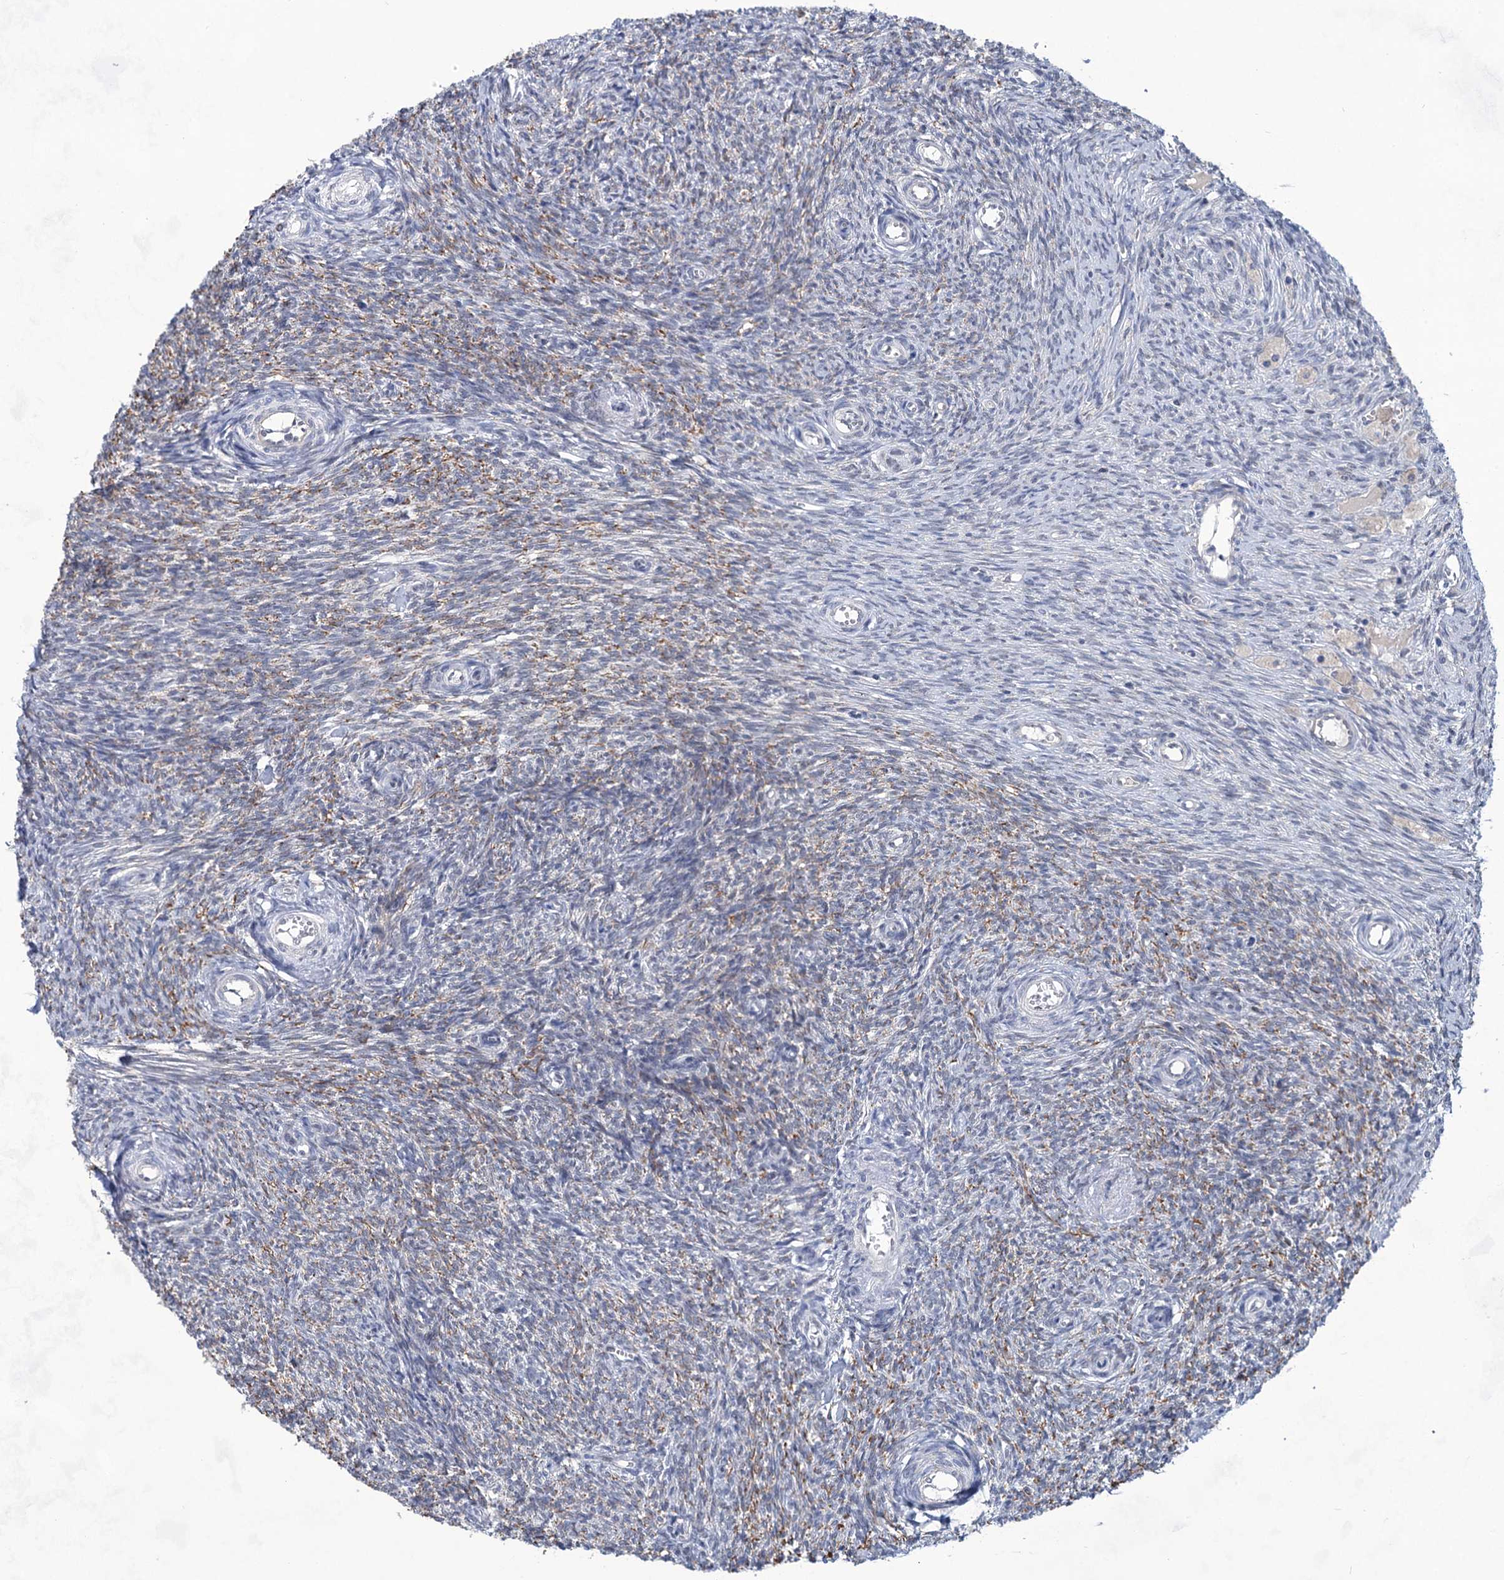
{"staining": {"intensity": "negative", "quantity": "none", "location": "none"}, "tissue": "ovary", "cell_type": "Follicle cells", "image_type": "normal", "snomed": [{"axis": "morphology", "description": "Normal tissue, NOS"}, {"axis": "topography", "description": "Ovary"}], "caption": "Immunohistochemical staining of unremarkable human ovary exhibits no significant expression in follicle cells. (DAB IHC visualized using brightfield microscopy, high magnification).", "gene": "TTC17", "patient": {"sex": "female", "age": 44}}